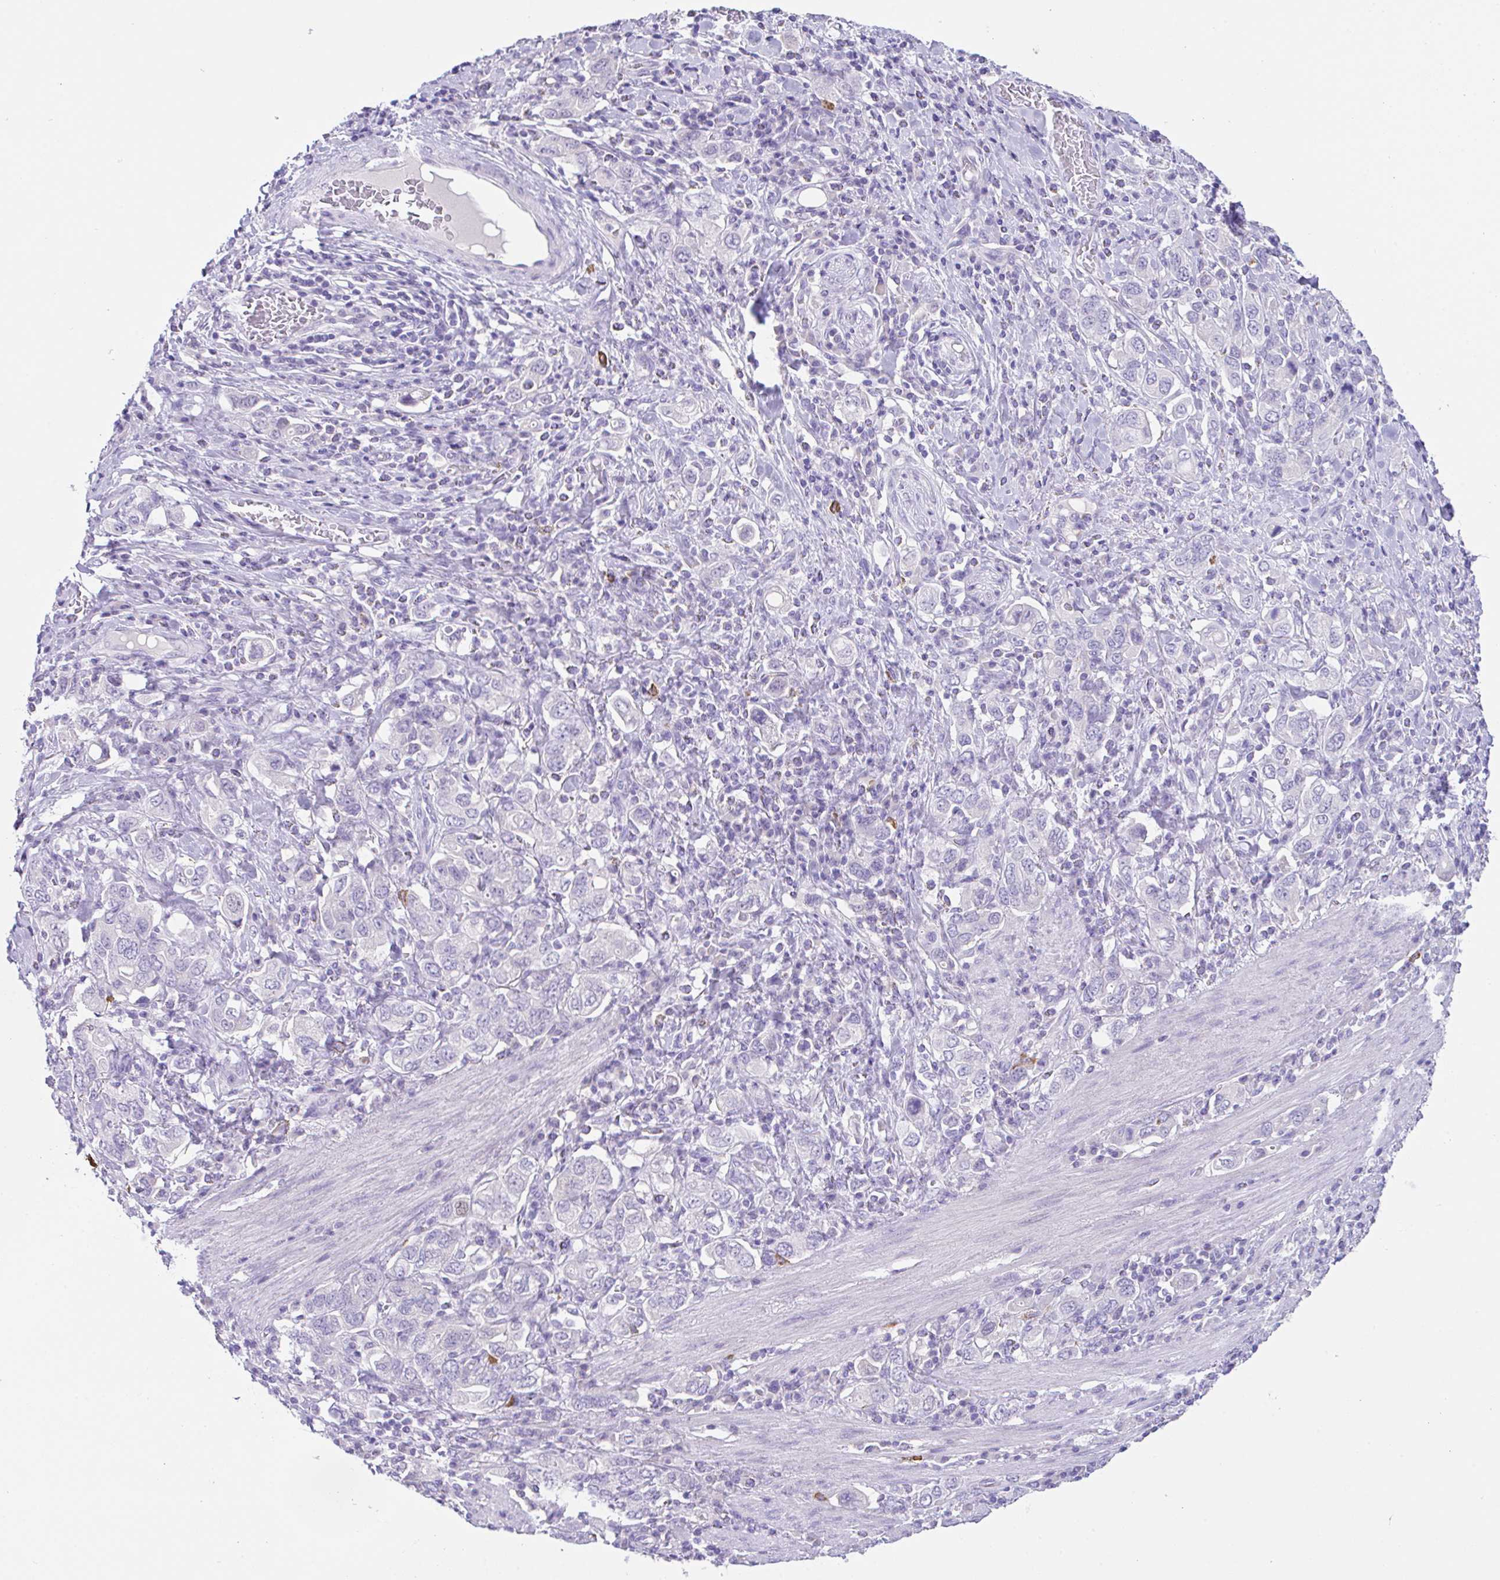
{"staining": {"intensity": "negative", "quantity": "none", "location": "none"}, "tissue": "stomach cancer", "cell_type": "Tumor cells", "image_type": "cancer", "snomed": [{"axis": "morphology", "description": "Adenocarcinoma, NOS"}, {"axis": "topography", "description": "Stomach, upper"}, {"axis": "topography", "description": "Stomach"}], "caption": "Immunohistochemistry (IHC) histopathology image of human stomach cancer stained for a protein (brown), which reveals no staining in tumor cells.", "gene": "HACD4", "patient": {"sex": "male", "age": 62}}